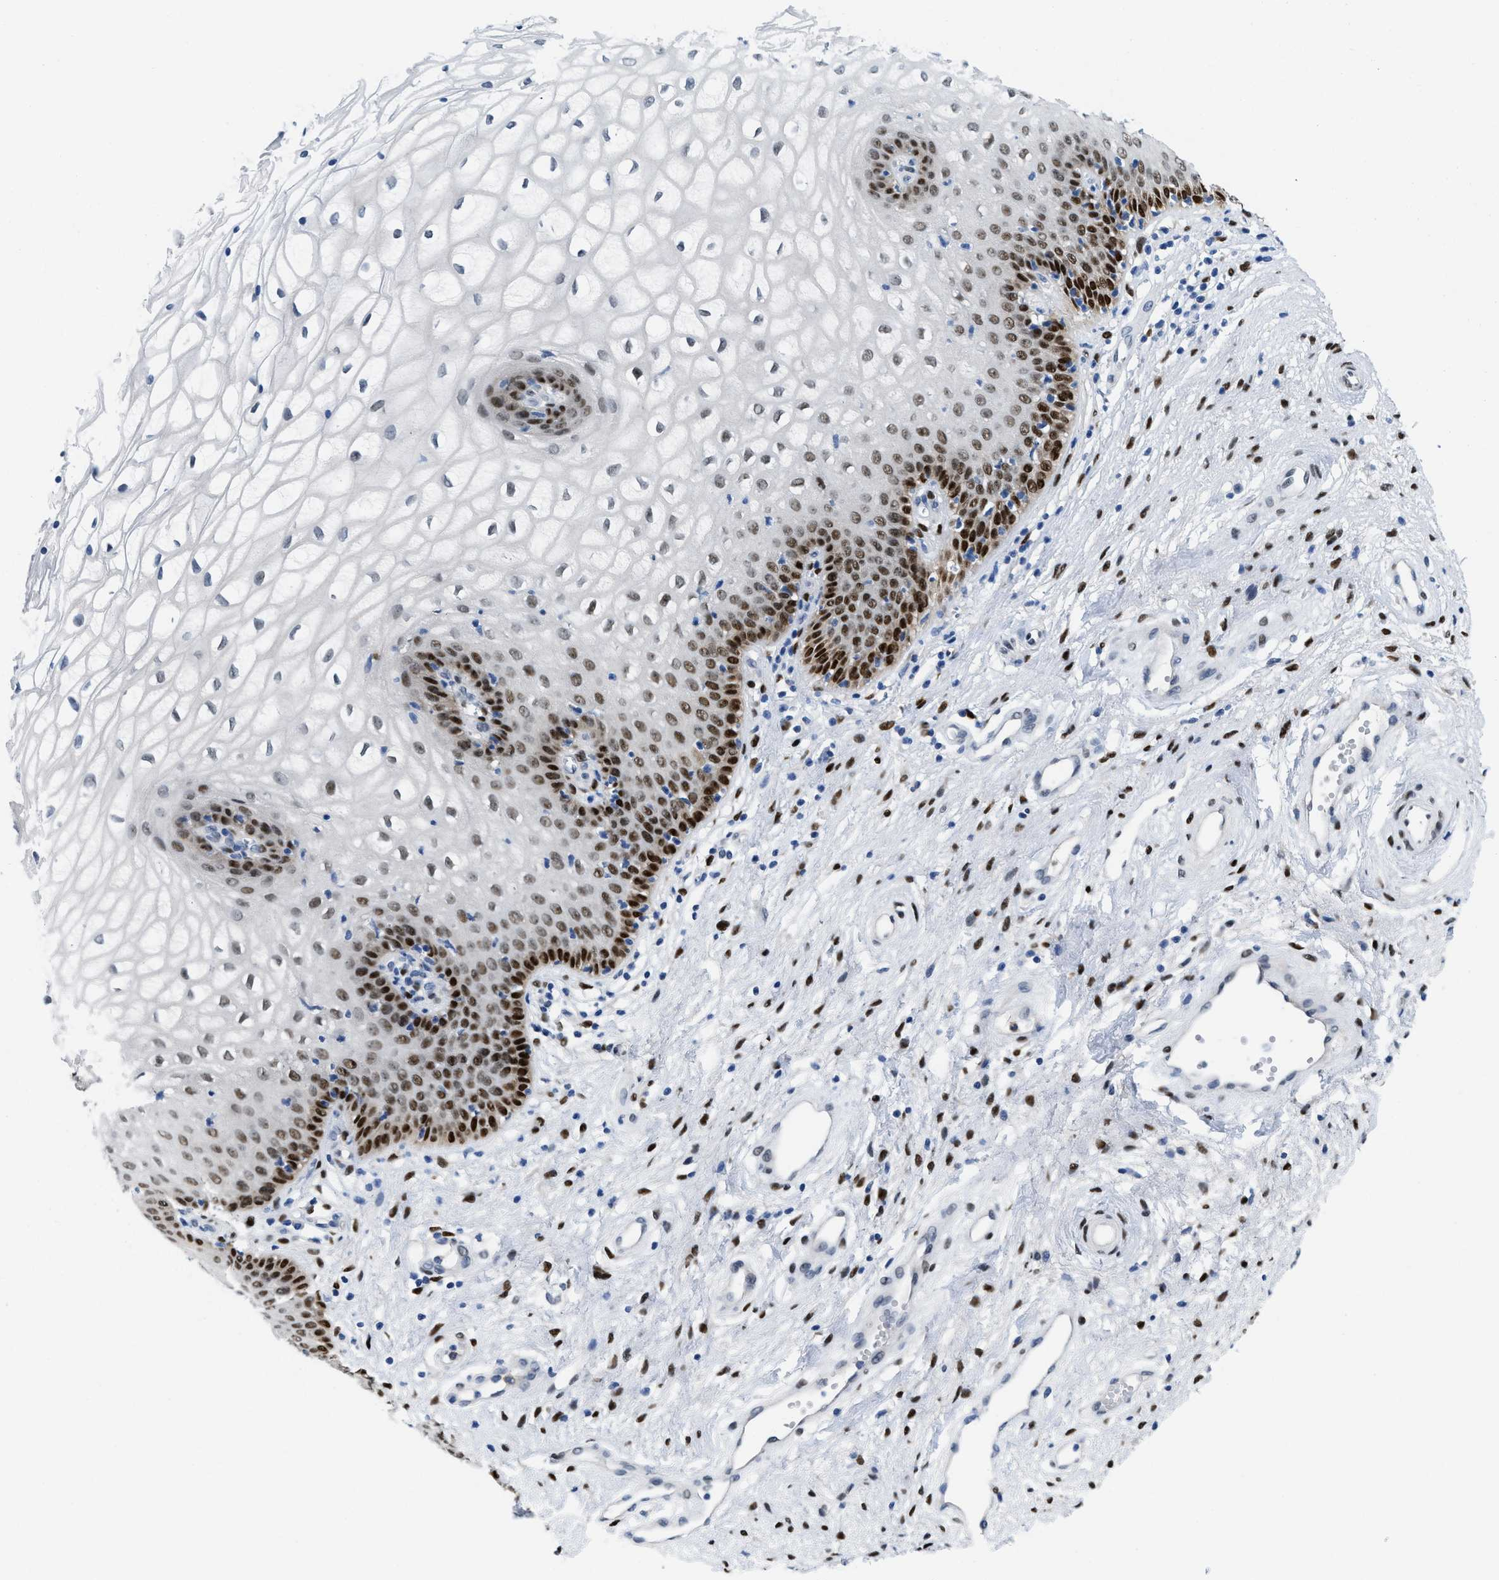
{"staining": {"intensity": "strong", "quantity": "<25%", "location": "nuclear"}, "tissue": "vagina", "cell_type": "Squamous epithelial cells", "image_type": "normal", "snomed": [{"axis": "morphology", "description": "Normal tissue, NOS"}, {"axis": "topography", "description": "Vagina"}], "caption": "The micrograph displays immunohistochemical staining of unremarkable vagina. There is strong nuclear expression is identified in about <25% of squamous epithelial cells. (IHC, brightfield microscopy, high magnification).", "gene": "NFIX", "patient": {"sex": "female", "age": 34}}